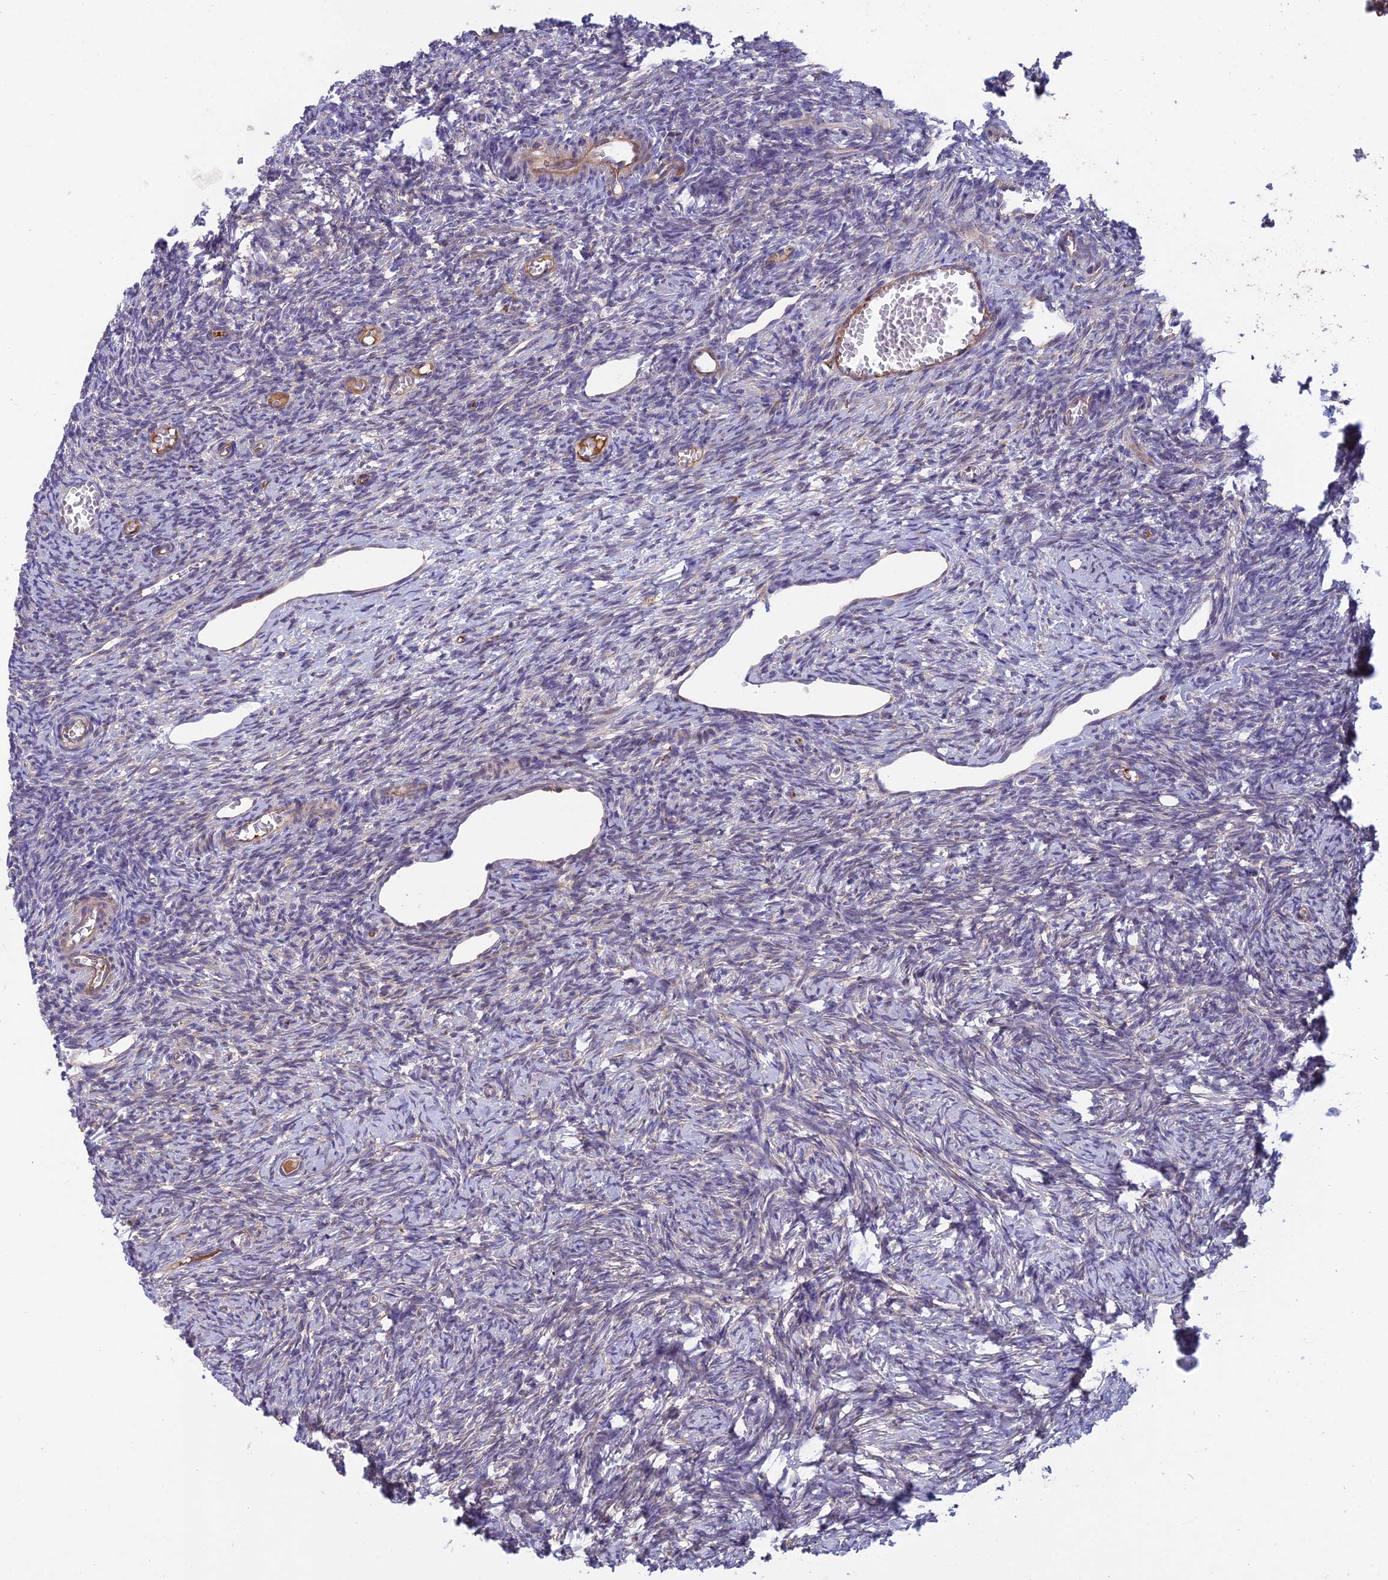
{"staining": {"intensity": "weak", "quantity": ">75%", "location": "cytoplasmic/membranous"}, "tissue": "ovary", "cell_type": "Follicle cells", "image_type": "normal", "snomed": [{"axis": "morphology", "description": "Normal tissue, NOS"}, {"axis": "topography", "description": "Ovary"}], "caption": "Weak cytoplasmic/membranous staining for a protein is appreciated in approximately >75% of follicle cells of normal ovary using immunohistochemistry (IHC).", "gene": "DUS2", "patient": {"sex": "female", "age": 27}}